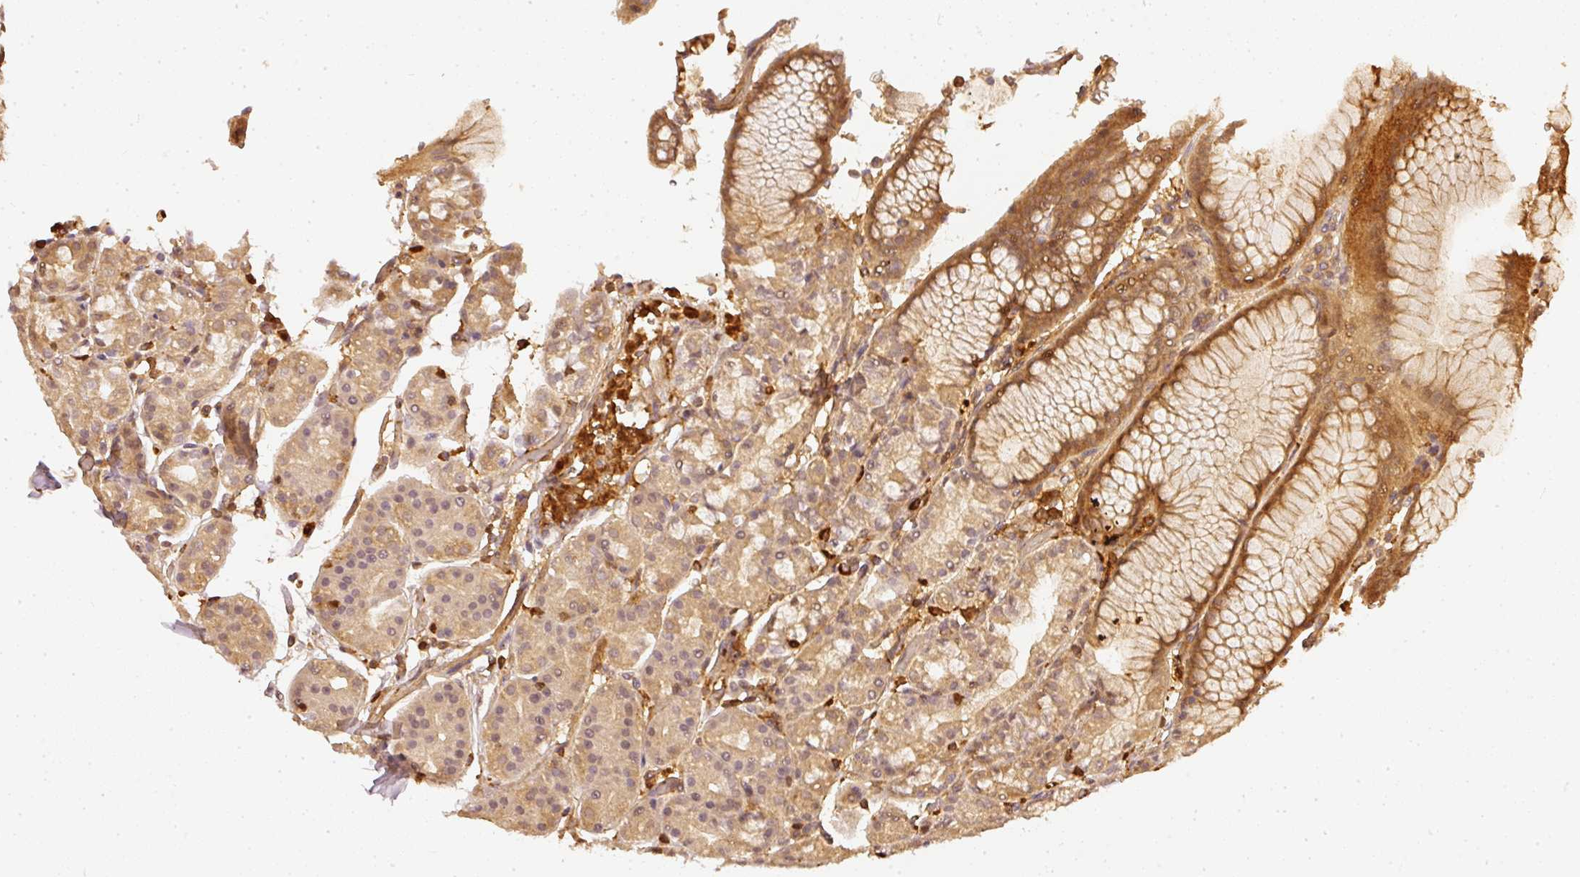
{"staining": {"intensity": "moderate", "quantity": ">75%", "location": "cytoplasmic/membranous"}, "tissue": "stomach", "cell_type": "Glandular cells", "image_type": "normal", "snomed": [{"axis": "morphology", "description": "Normal tissue, NOS"}, {"axis": "topography", "description": "Stomach"}], "caption": "This is a histology image of immunohistochemistry (IHC) staining of benign stomach, which shows moderate staining in the cytoplasmic/membranous of glandular cells.", "gene": "PFN1", "patient": {"sex": "female", "age": 57}}